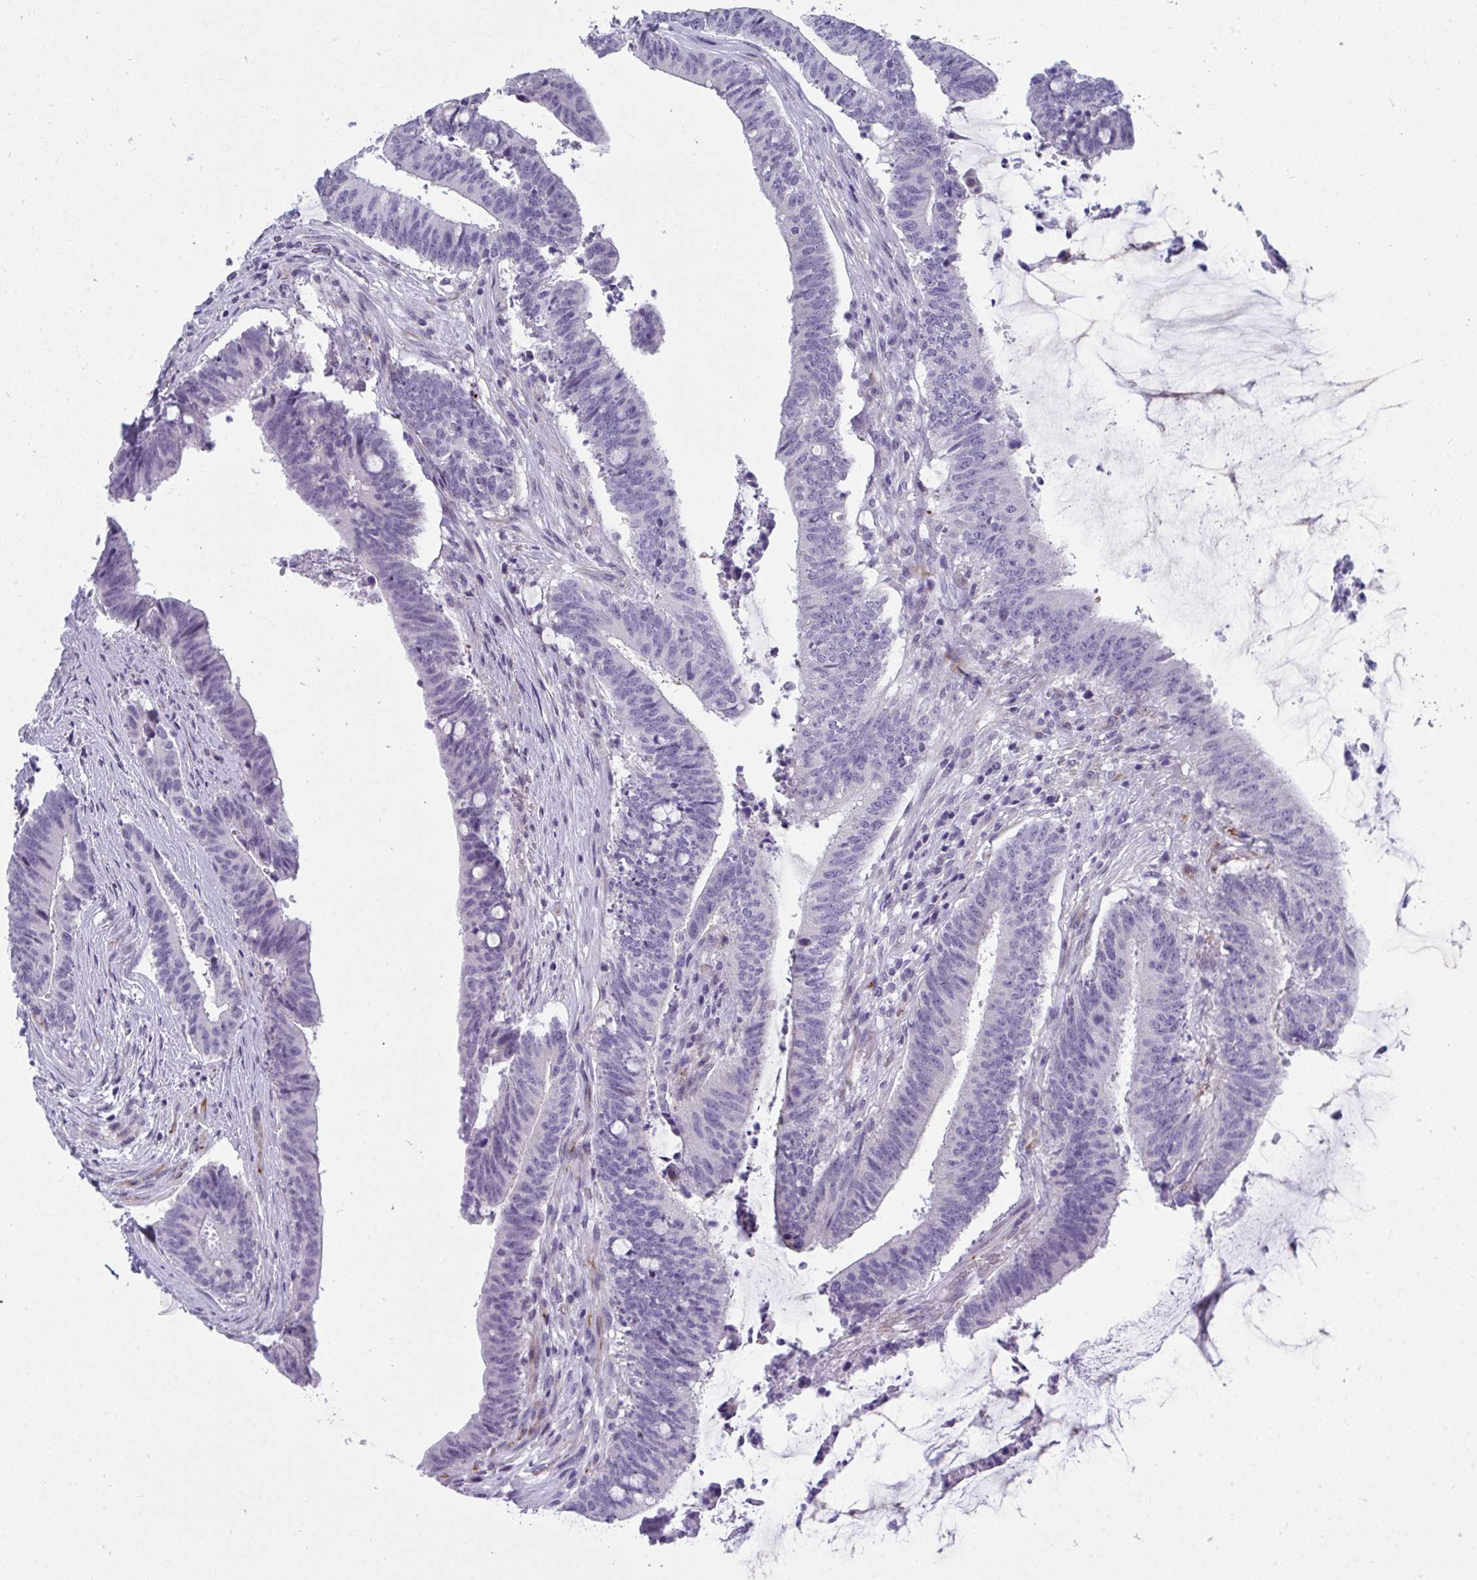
{"staining": {"intensity": "negative", "quantity": "none", "location": "none"}, "tissue": "colorectal cancer", "cell_type": "Tumor cells", "image_type": "cancer", "snomed": [{"axis": "morphology", "description": "Adenocarcinoma, NOS"}, {"axis": "topography", "description": "Colon"}], "caption": "DAB (3,3'-diaminobenzidine) immunohistochemical staining of human adenocarcinoma (colorectal) reveals no significant positivity in tumor cells.", "gene": "TSBP1", "patient": {"sex": "female", "age": 43}}